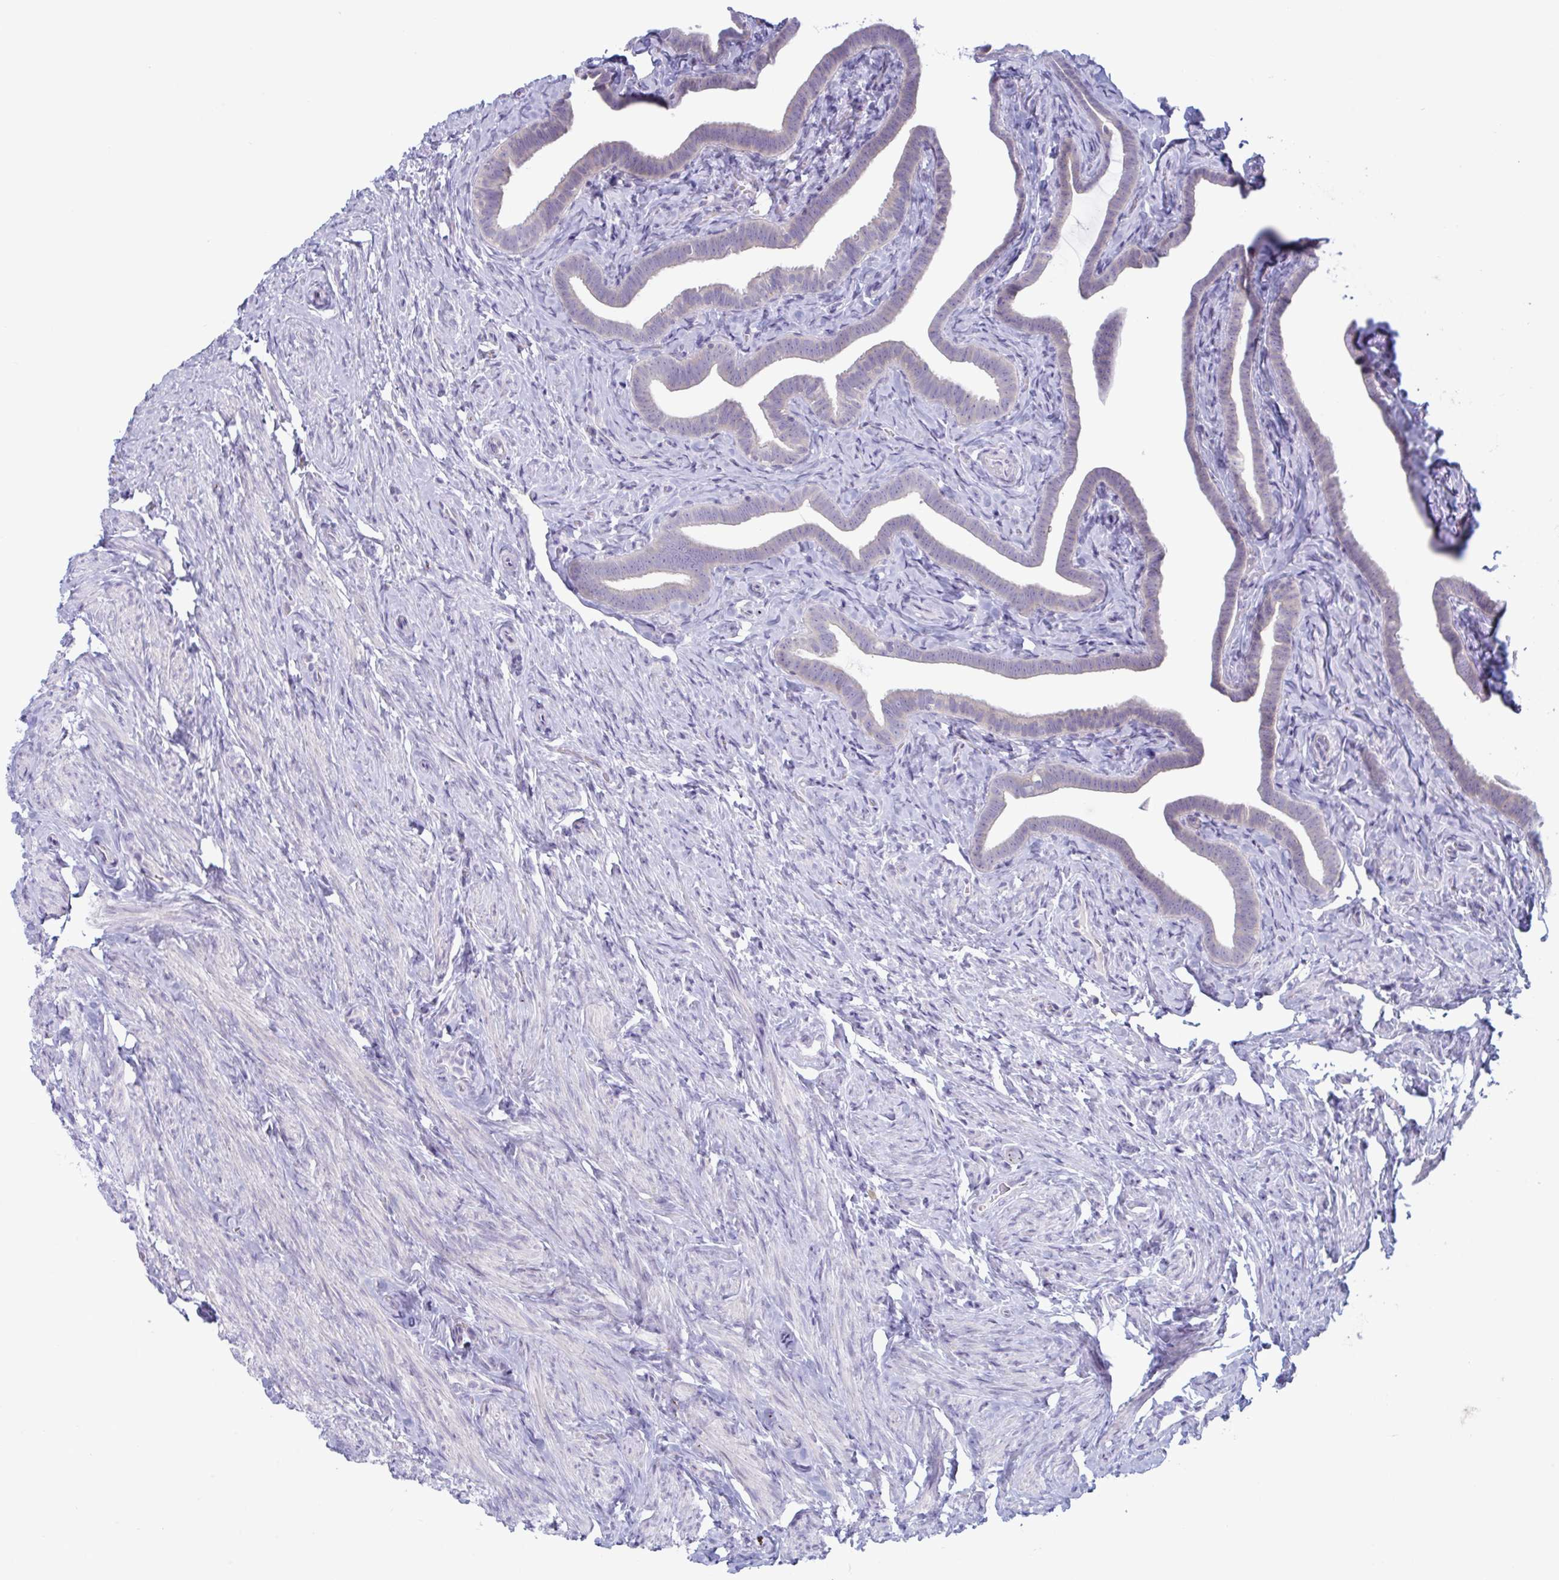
{"staining": {"intensity": "negative", "quantity": "none", "location": "none"}, "tissue": "fallopian tube", "cell_type": "Glandular cells", "image_type": "normal", "snomed": [{"axis": "morphology", "description": "Normal tissue, NOS"}, {"axis": "topography", "description": "Fallopian tube"}], "caption": "This photomicrograph is of benign fallopian tube stained with immunohistochemistry to label a protein in brown with the nuclei are counter-stained blue. There is no expression in glandular cells.", "gene": "NAA30", "patient": {"sex": "female", "age": 69}}